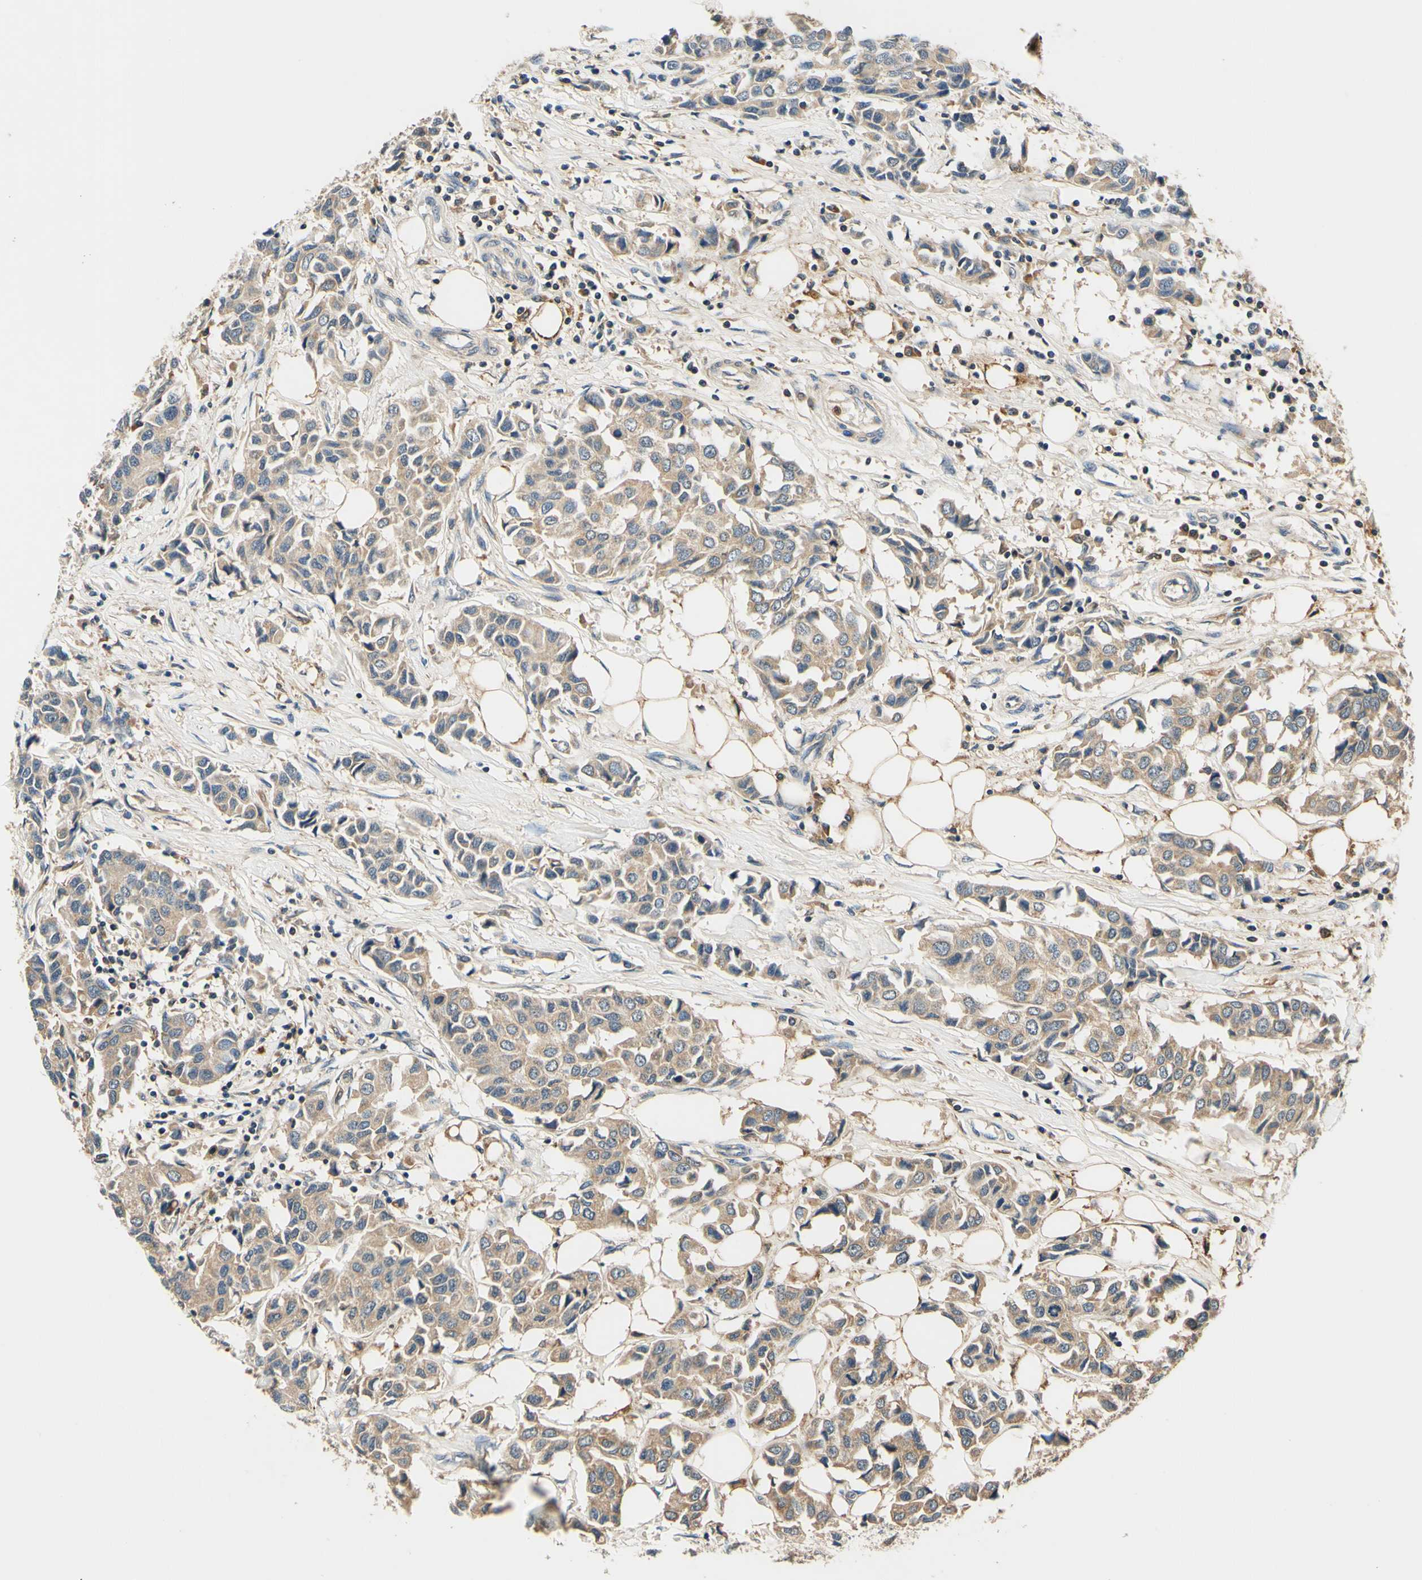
{"staining": {"intensity": "weak", "quantity": ">75%", "location": "cytoplasmic/membranous"}, "tissue": "breast cancer", "cell_type": "Tumor cells", "image_type": "cancer", "snomed": [{"axis": "morphology", "description": "Duct carcinoma"}, {"axis": "topography", "description": "Breast"}], "caption": "A histopathology image showing weak cytoplasmic/membranous positivity in about >75% of tumor cells in intraductal carcinoma (breast), as visualized by brown immunohistochemical staining.", "gene": "PLA2G4A", "patient": {"sex": "female", "age": 80}}